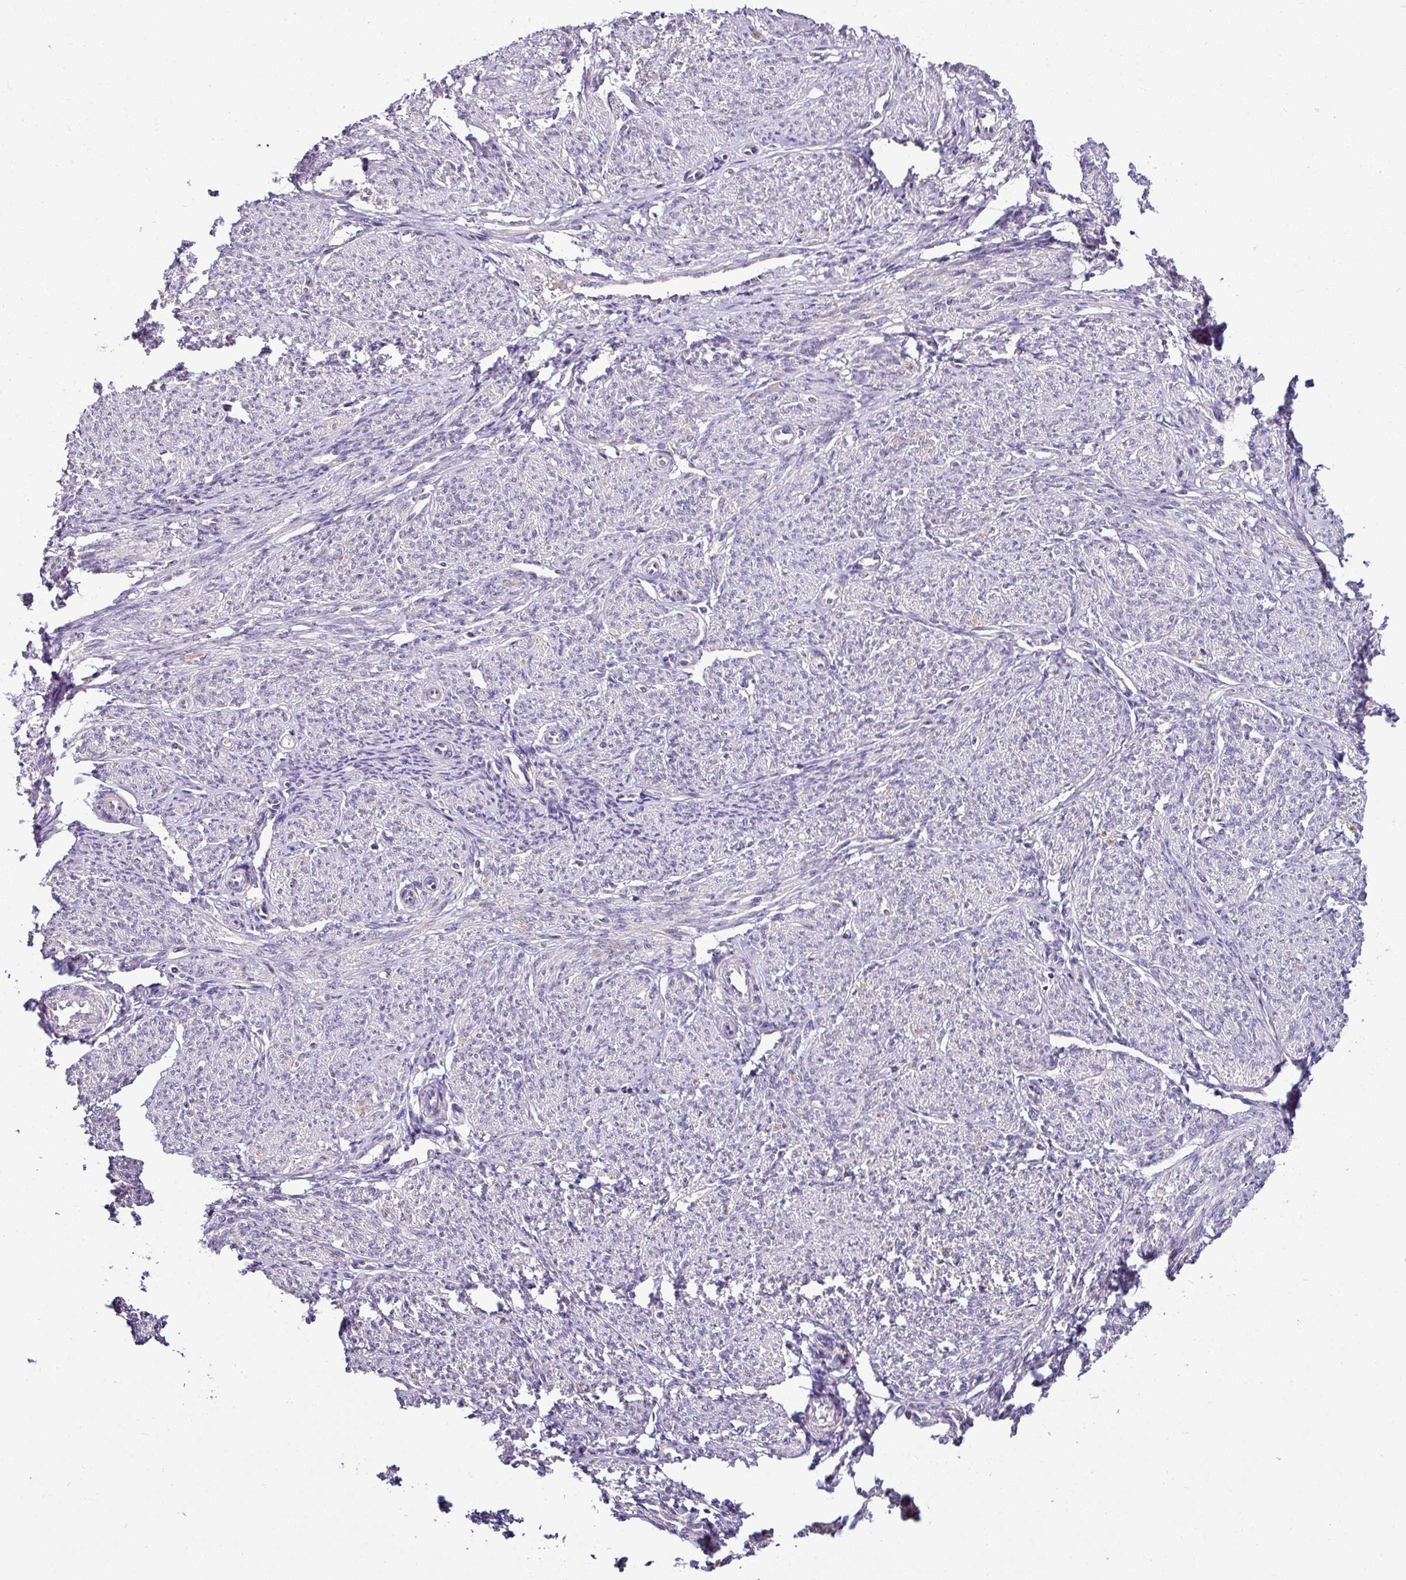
{"staining": {"intensity": "negative", "quantity": "none", "location": "none"}, "tissue": "smooth muscle", "cell_type": "Smooth muscle cells", "image_type": "normal", "snomed": [{"axis": "morphology", "description": "Normal tissue, NOS"}, {"axis": "topography", "description": "Smooth muscle"}], "caption": "Immunohistochemical staining of unremarkable smooth muscle demonstrates no significant staining in smooth muscle cells. (DAB immunohistochemistry (IHC) visualized using brightfield microscopy, high magnification).", "gene": "NAPSA", "patient": {"sex": "female", "age": 65}}